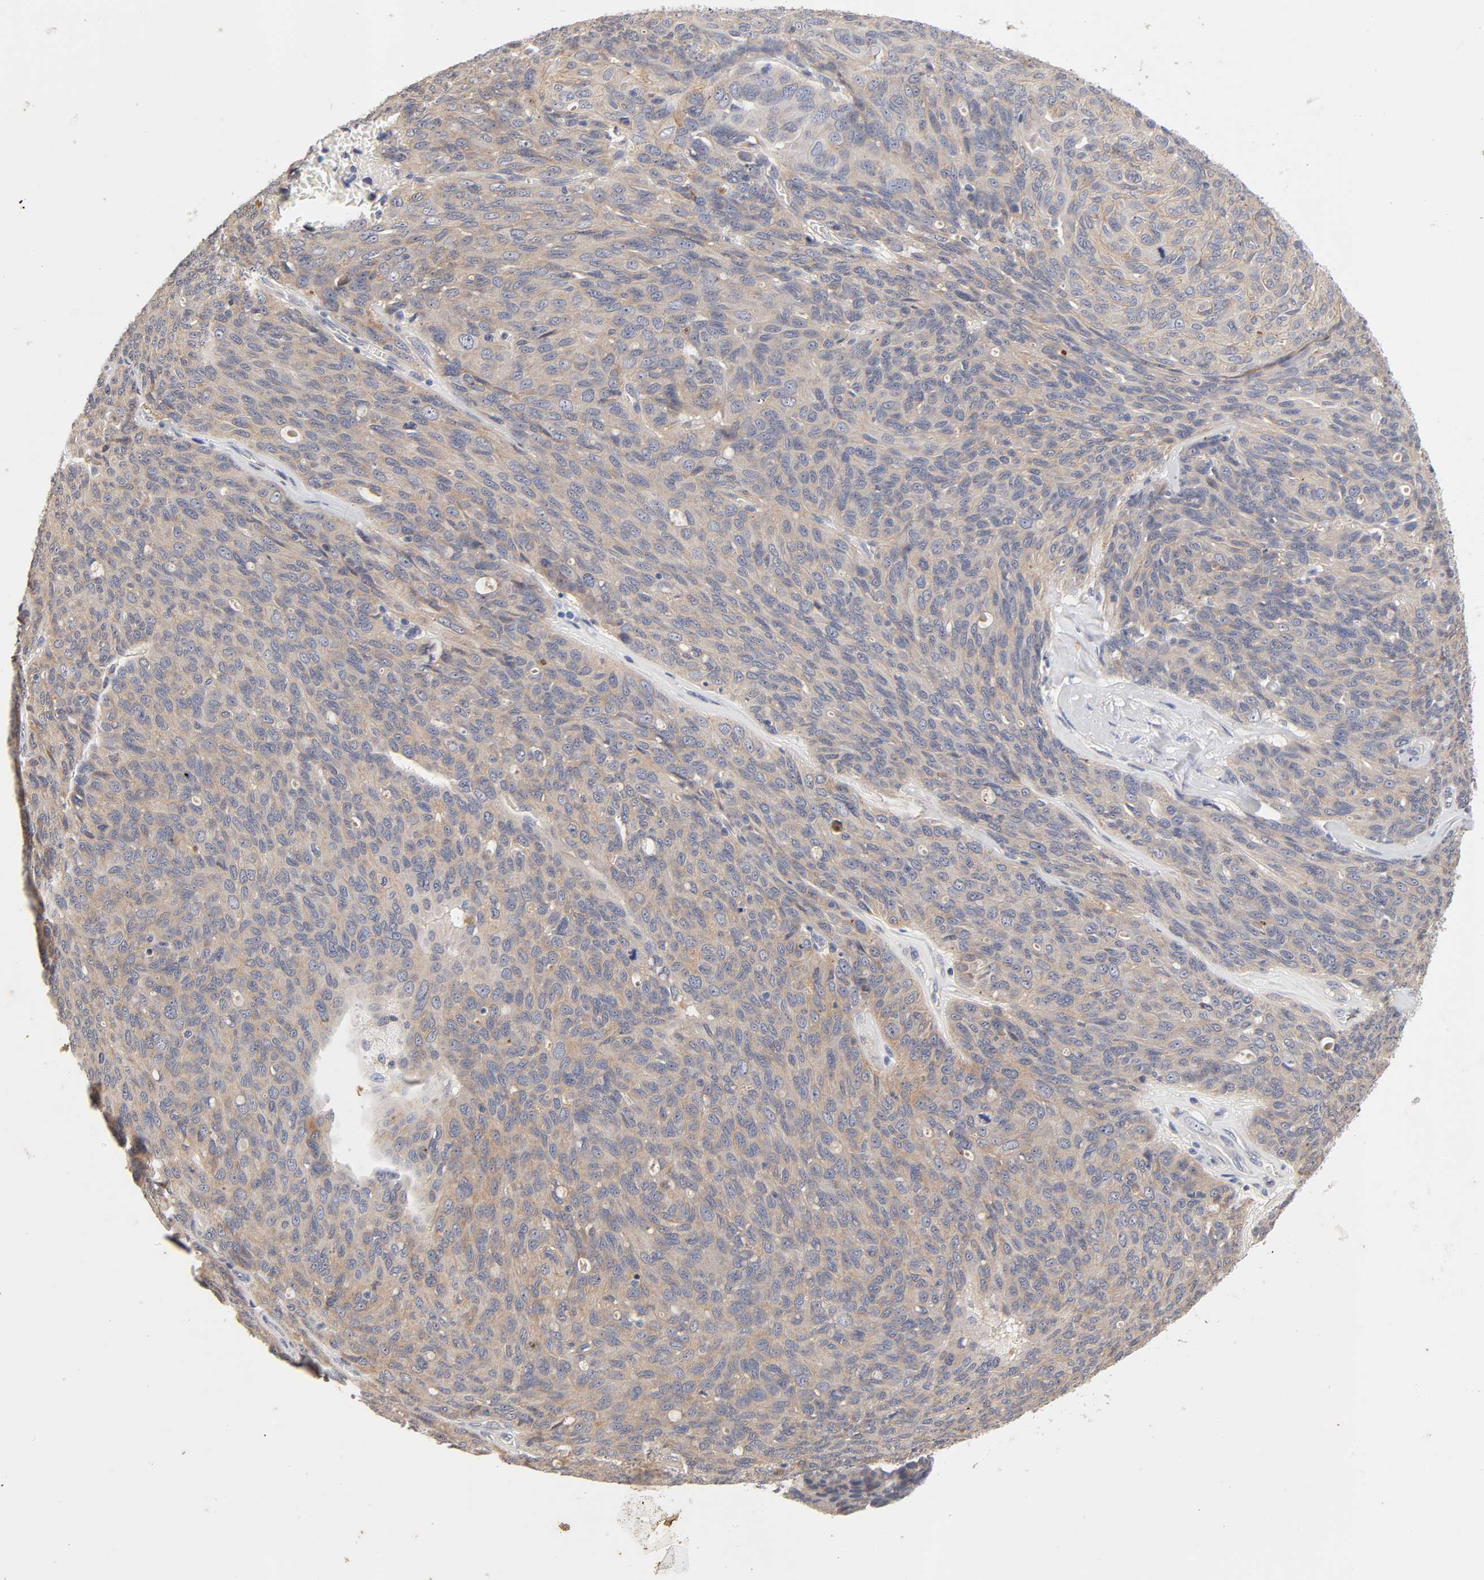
{"staining": {"intensity": "weak", "quantity": ">75%", "location": "cytoplasmic/membranous"}, "tissue": "ovarian cancer", "cell_type": "Tumor cells", "image_type": "cancer", "snomed": [{"axis": "morphology", "description": "Carcinoma, endometroid"}, {"axis": "topography", "description": "Ovary"}], "caption": "Human endometroid carcinoma (ovarian) stained with a protein marker exhibits weak staining in tumor cells.", "gene": "CXADR", "patient": {"sex": "female", "age": 60}}